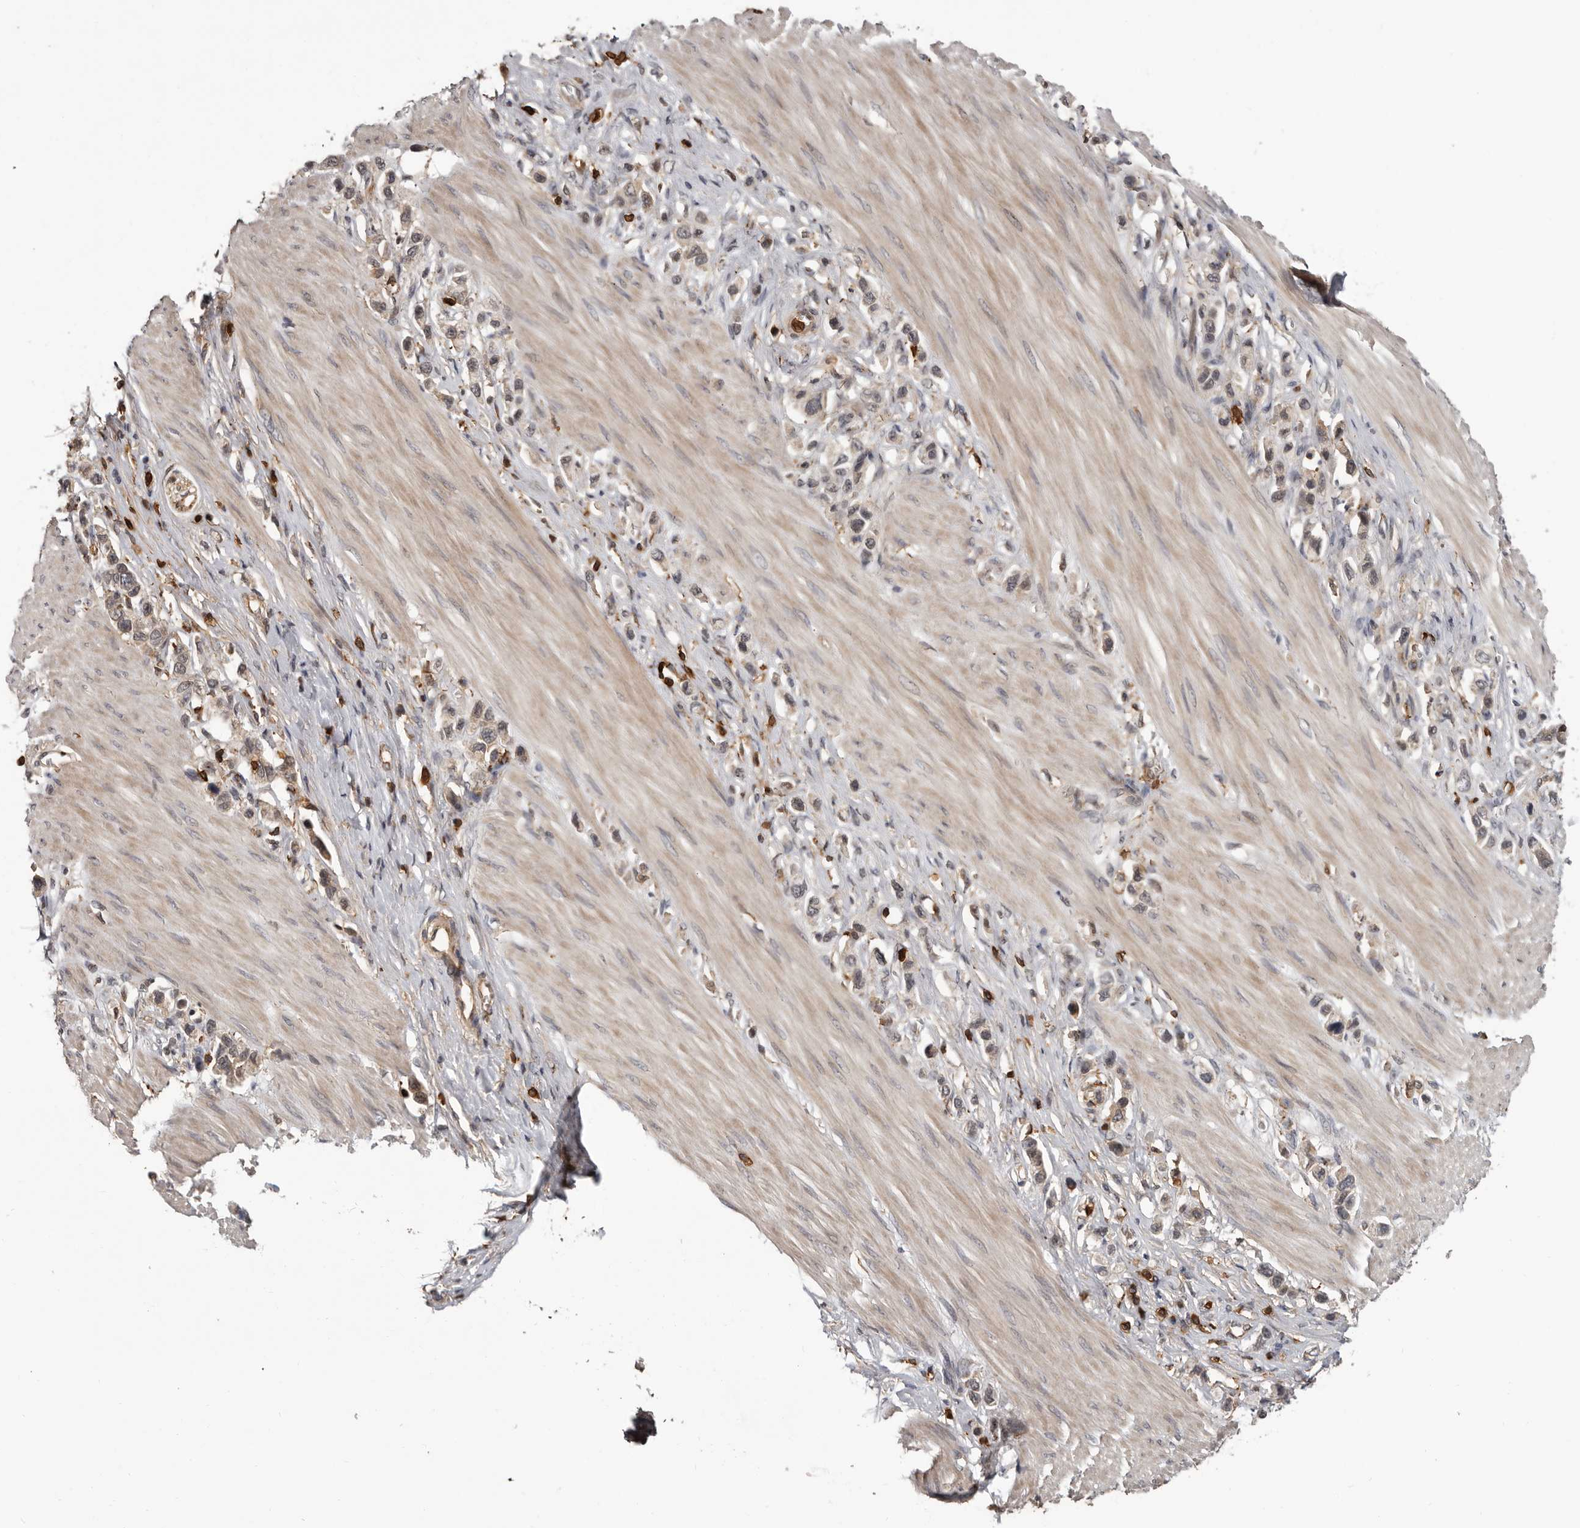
{"staining": {"intensity": "weak", "quantity": ">75%", "location": "cytoplasmic/membranous"}, "tissue": "stomach cancer", "cell_type": "Tumor cells", "image_type": "cancer", "snomed": [{"axis": "morphology", "description": "Adenocarcinoma, NOS"}, {"axis": "topography", "description": "Stomach"}], "caption": "Immunohistochemistry (DAB) staining of human stomach cancer shows weak cytoplasmic/membranous protein expression in about >75% of tumor cells.", "gene": "PRR12", "patient": {"sex": "female", "age": 65}}